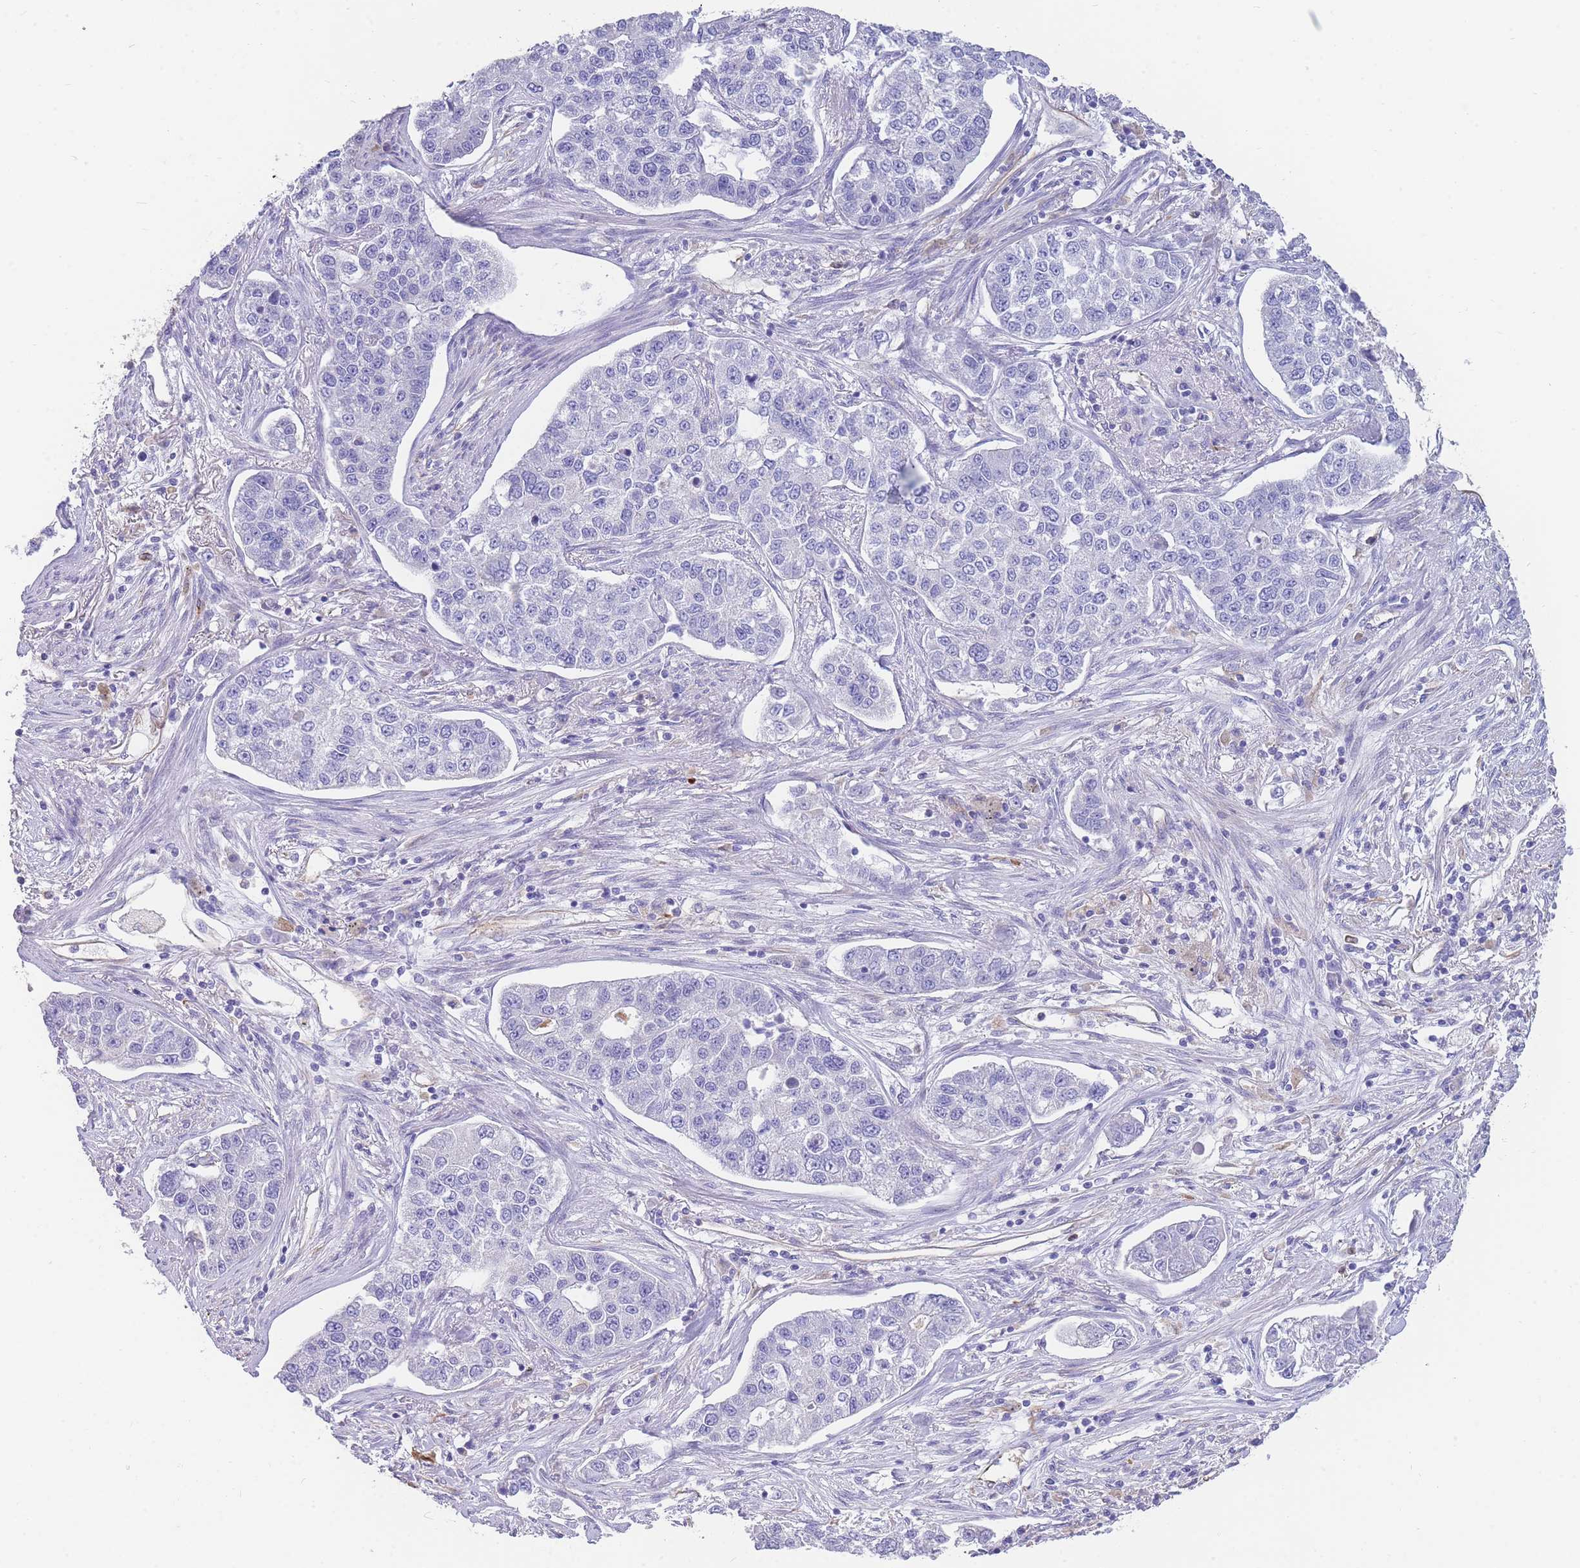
{"staining": {"intensity": "negative", "quantity": "none", "location": "none"}, "tissue": "lung cancer", "cell_type": "Tumor cells", "image_type": "cancer", "snomed": [{"axis": "morphology", "description": "Adenocarcinoma, NOS"}, {"axis": "topography", "description": "Lung"}], "caption": "Human lung adenocarcinoma stained for a protein using IHC shows no staining in tumor cells.", "gene": "ANKRD53", "patient": {"sex": "male", "age": 49}}